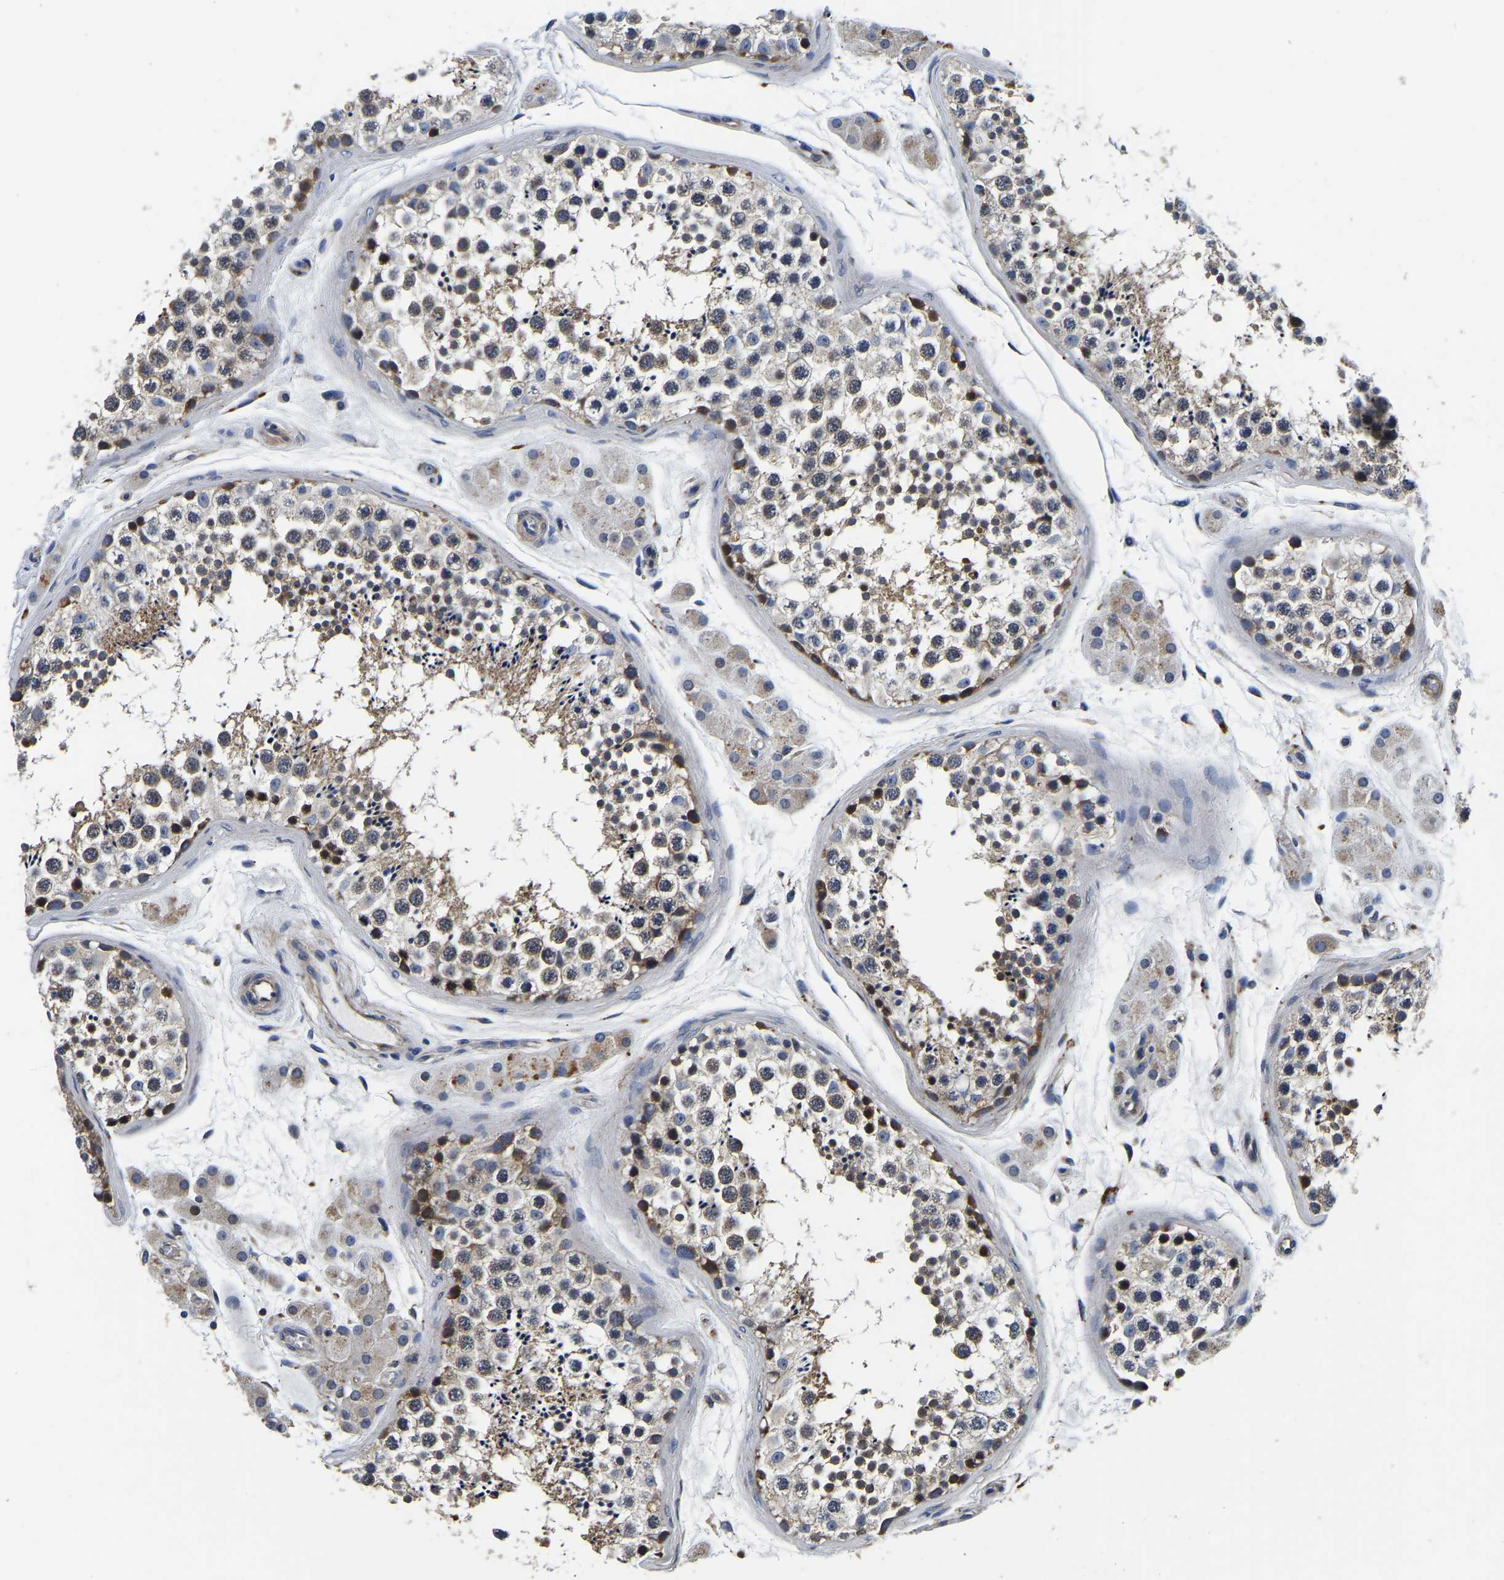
{"staining": {"intensity": "moderate", "quantity": "<25%", "location": "cytoplasmic/membranous"}, "tissue": "testis", "cell_type": "Cells in seminiferous ducts", "image_type": "normal", "snomed": [{"axis": "morphology", "description": "Normal tissue, NOS"}, {"axis": "topography", "description": "Testis"}], "caption": "The image displays staining of normal testis, revealing moderate cytoplasmic/membranous protein positivity (brown color) within cells in seminiferous ducts. Immunohistochemistry (ihc) stains the protein of interest in brown and the nuclei are stained blue.", "gene": "KCTD17", "patient": {"sex": "male", "age": 56}}